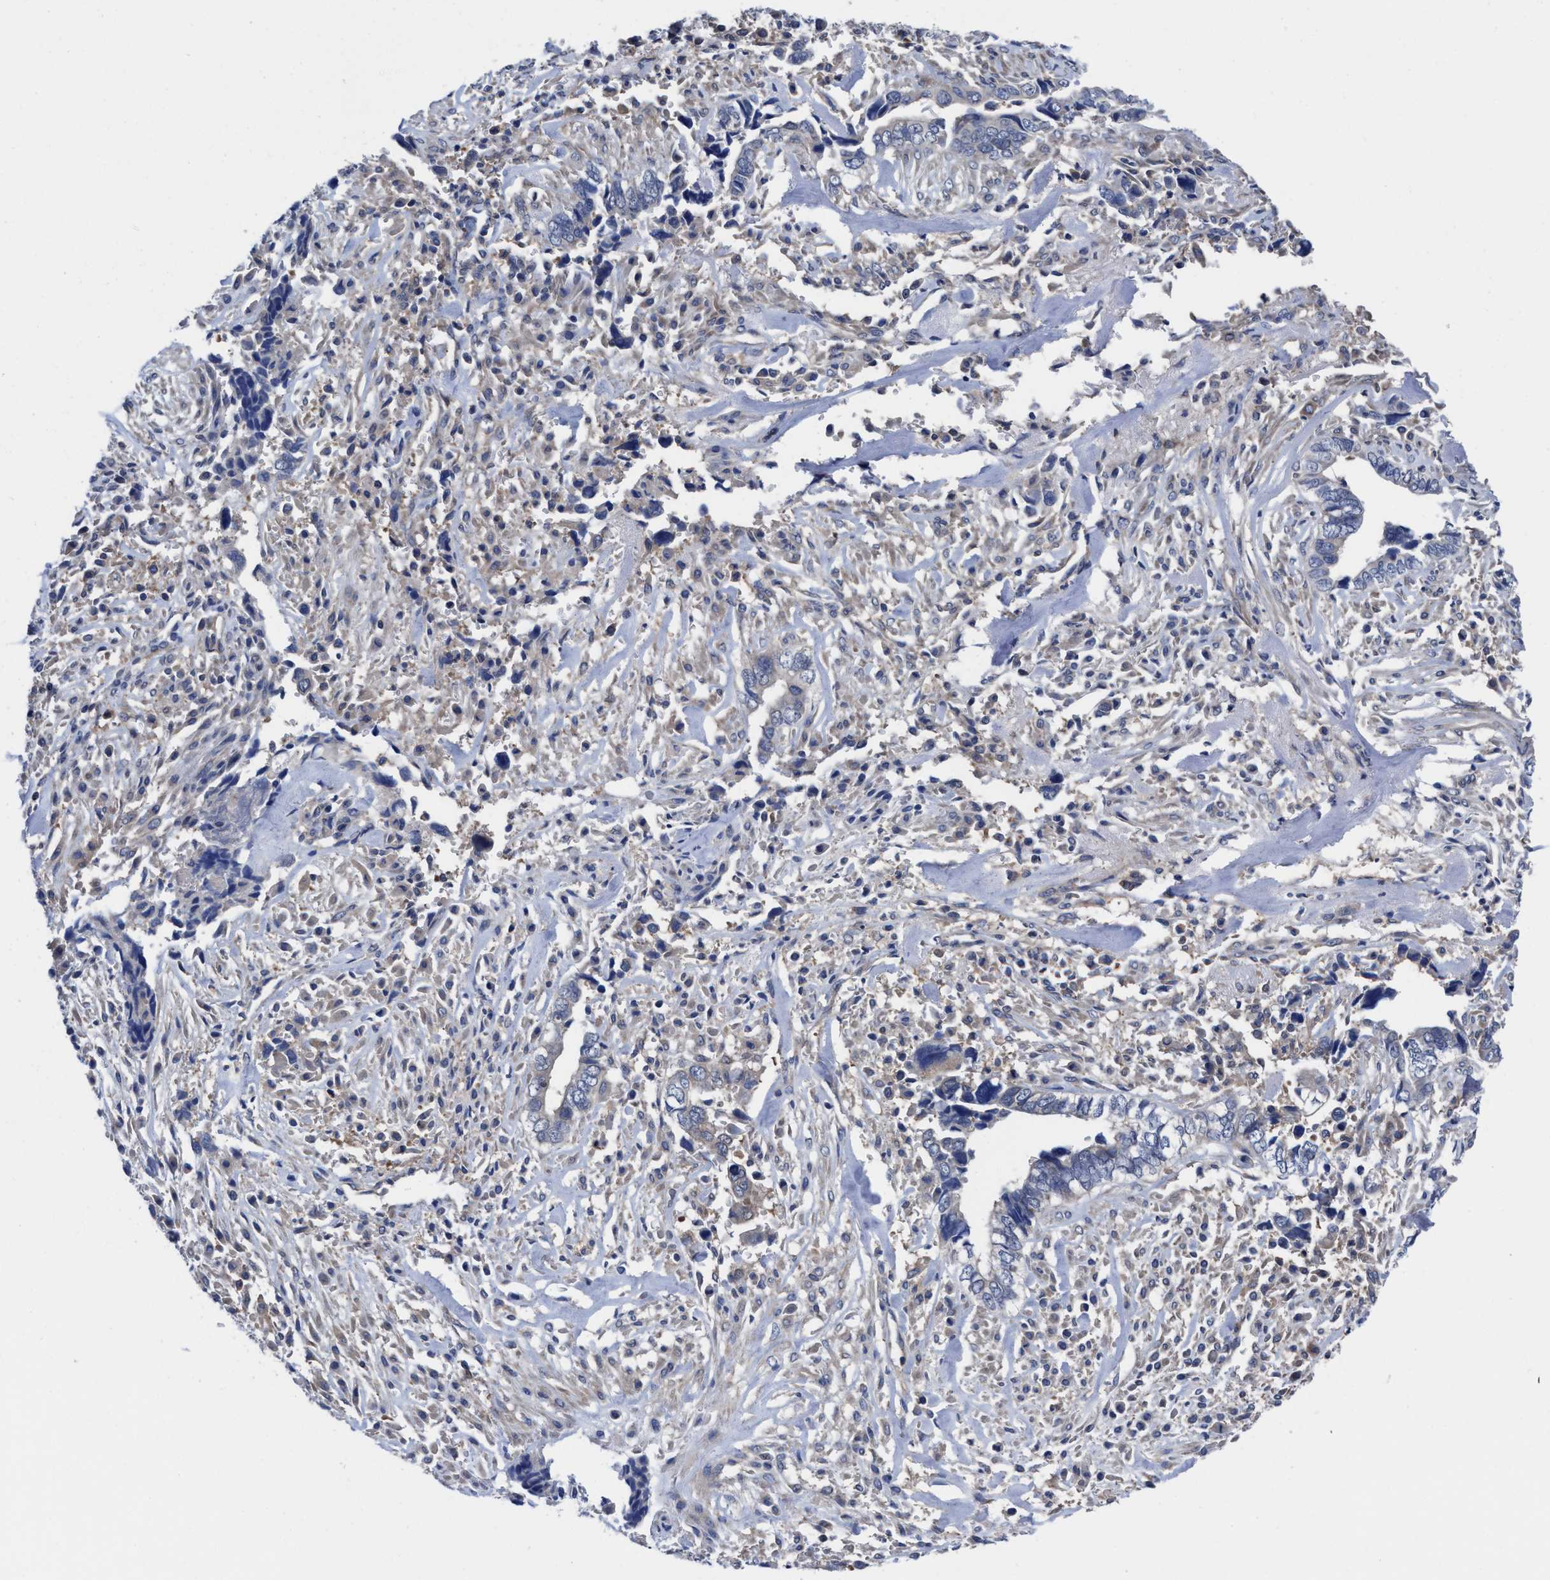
{"staining": {"intensity": "negative", "quantity": "none", "location": "none"}, "tissue": "liver cancer", "cell_type": "Tumor cells", "image_type": "cancer", "snomed": [{"axis": "morphology", "description": "Cholangiocarcinoma"}, {"axis": "topography", "description": "Liver"}], "caption": "Immunohistochemistry image of human liver cancer (cholangiocarcinoma) stained for a protein (brown), which shows no positivity in tumor cells.", "gene": "TXNDC17", "patient": {"sex": "female", "age": 79}}